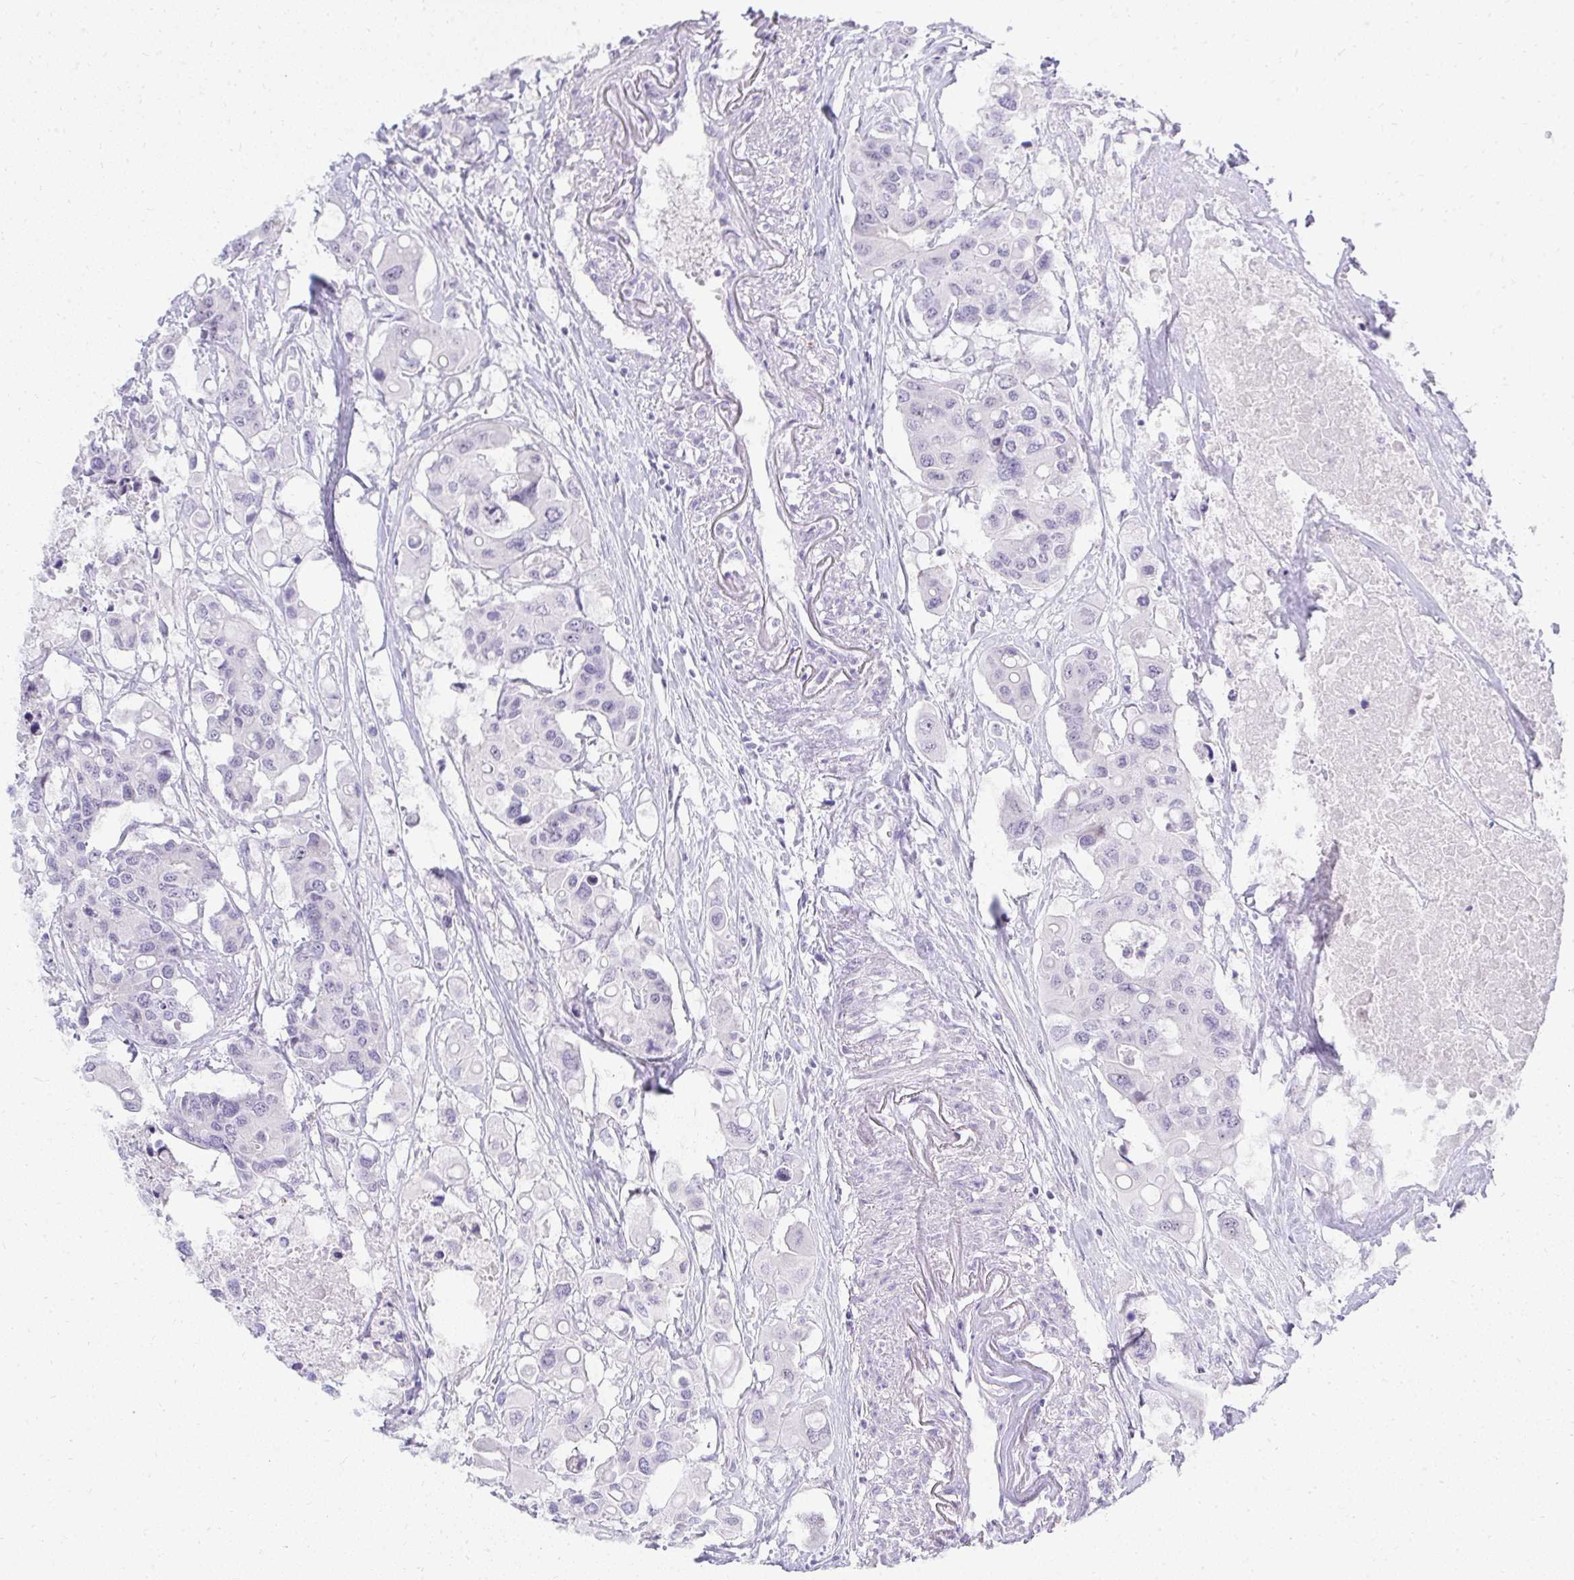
{"staining": {"intensity": "negative", "quantity": "none", "location": "none"}, "tissue": "colorectal cancer", "cell_type": "Tumor cells", "image_type": "cancer", "snomed": [{"axis": "morphology", "description": "Adenocarcinoma, NOS"}, {"axis": "topography", "description": "Colon"}], "caption": "The photomicrograph demonstrates no significant positivity in tumor cells of colorectal adenocarcinoma. (Immunohistochemistry (ihc), brightfield microscopy, high magnification).", "gene": "EID3", "patient": {"sex": "male", "age": 77}}